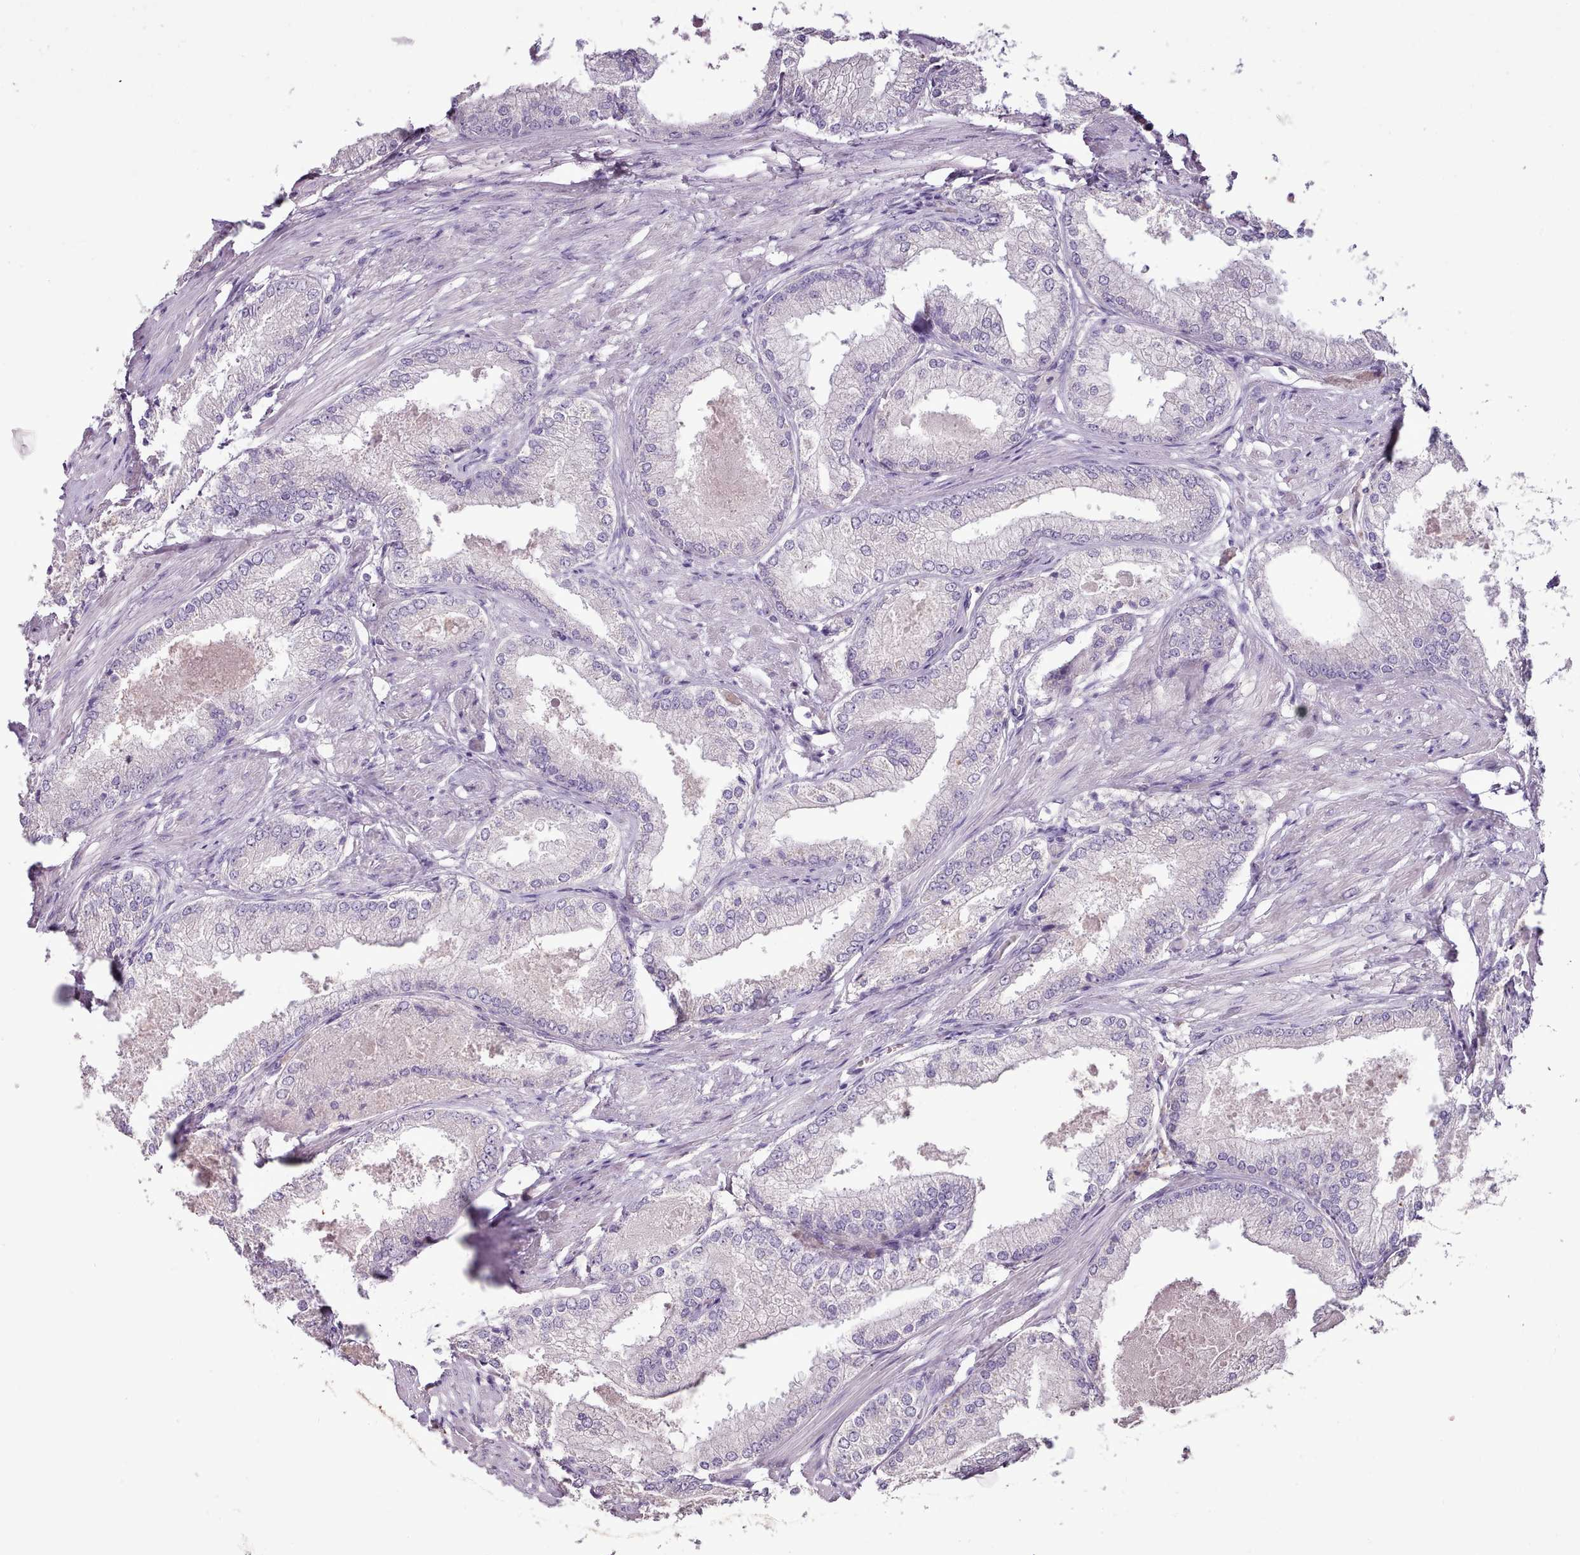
{"staining": {"intensity": "negative", "quantity": "none", "location": "none"}, "tissue": "prostate cancer", "cell_type": "Tumor cells", "image_type": "cancer", "snomed": [{"axis": "morphology", "description": "Adenocarcinoma, Low grade"}, {"axis": "topography", "description": "Prostate"}], "caption": "An image of human prostate adenocarcinoma (low-grade) is negative for staining in tumor cells. (DAB immunohistochemistry visualized using brightfield microscopy, high magnification).", "gene": "BLOC1S2", "patient": {"sex": "male", "age": 68}}